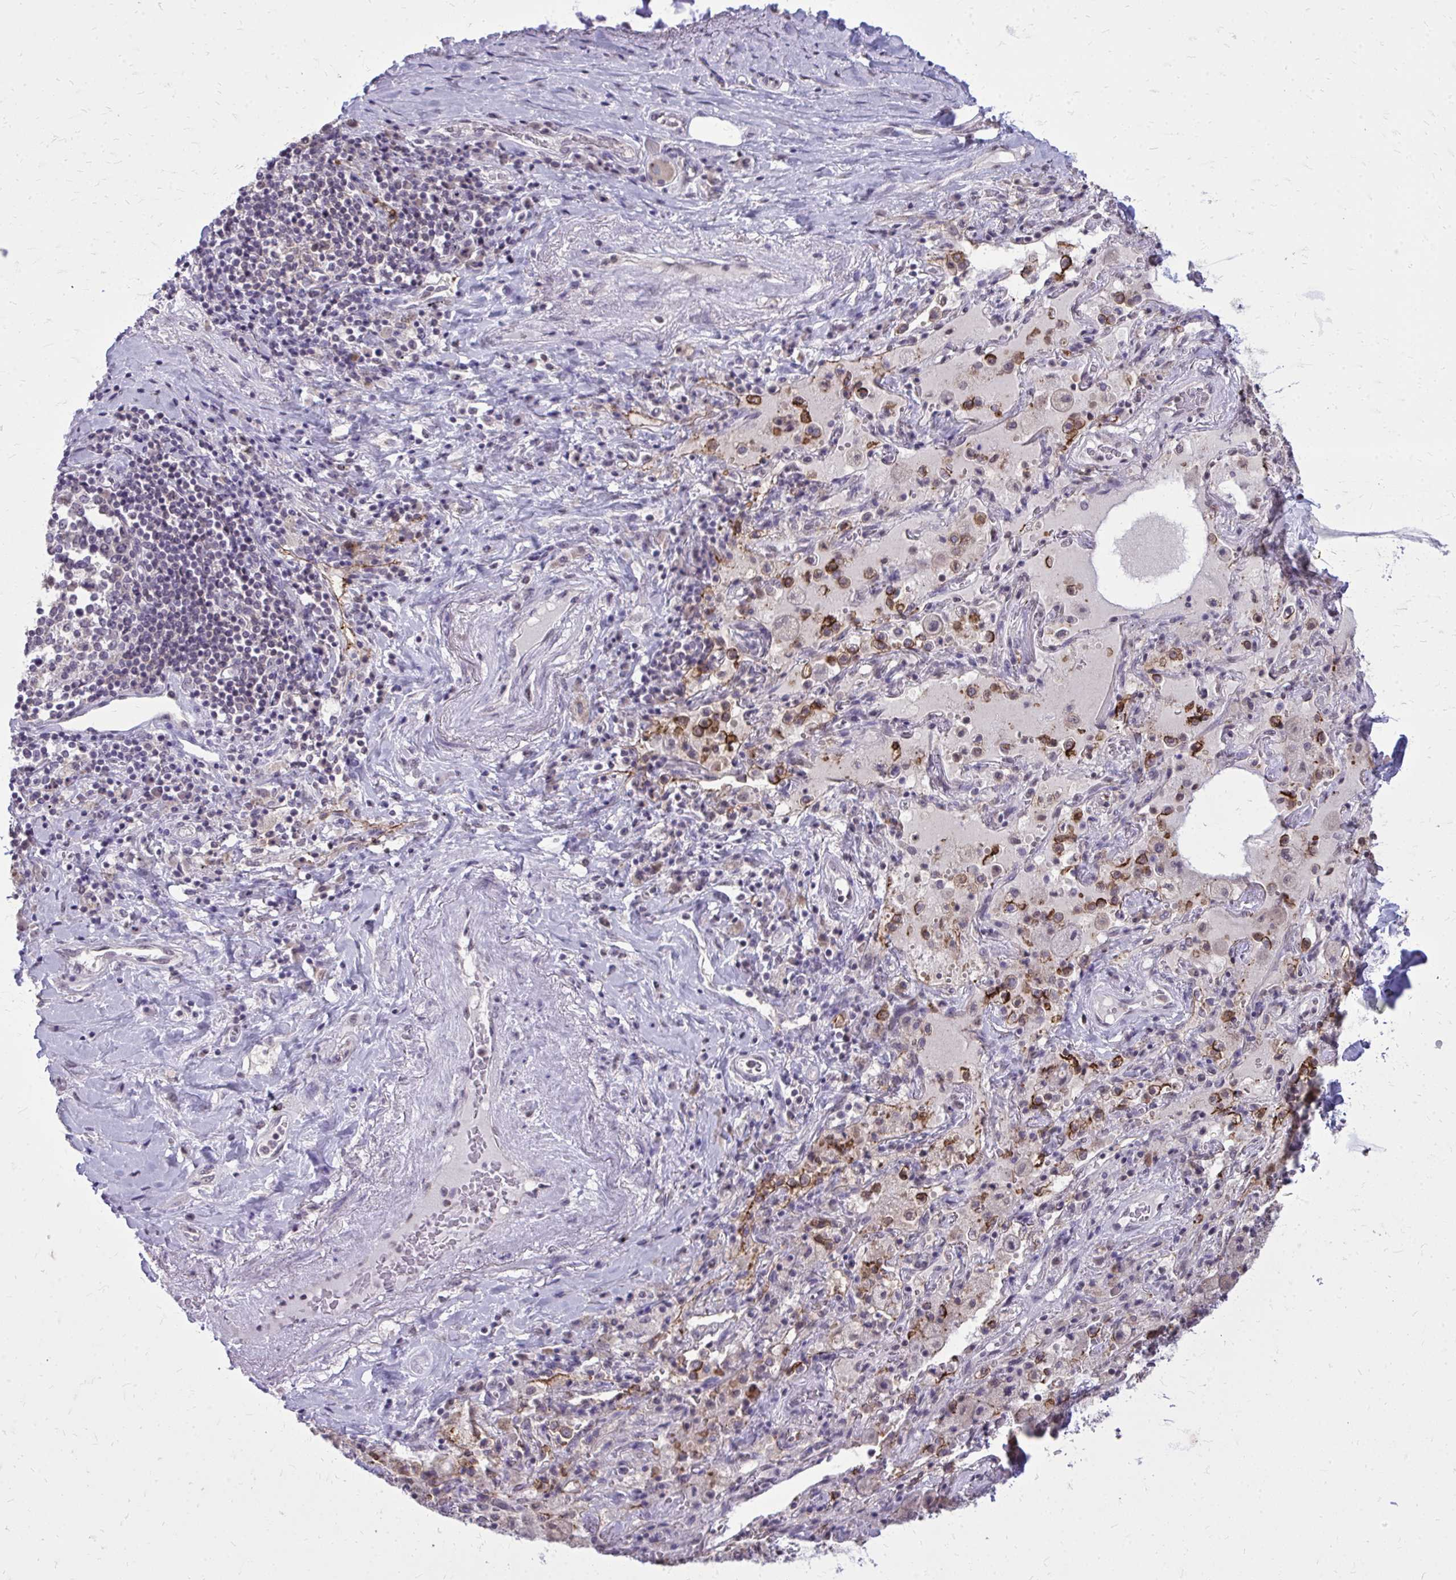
{"staining": {"intensity": "negative", "quantity": "none", "location": "none"}, "tissue": "adipose tissue", "cell_type": "Adipocytes", "image_type": "normal", "snomed": [{"axis": "morphology", "description": "Normal tissue, NOS"}, {"axis": "topography", "description": "Cartilage tissue"}, {"axis": "topography", "description": "Bronchus"}], "caption": "The histopathology image demonstrates no significant staining in adipocytes of adipose tissue. (DAB immunohistochemistry (IHC), high magnification).", "gene": "AKAP5", "patient": {"sex": "male", "age": 64}}